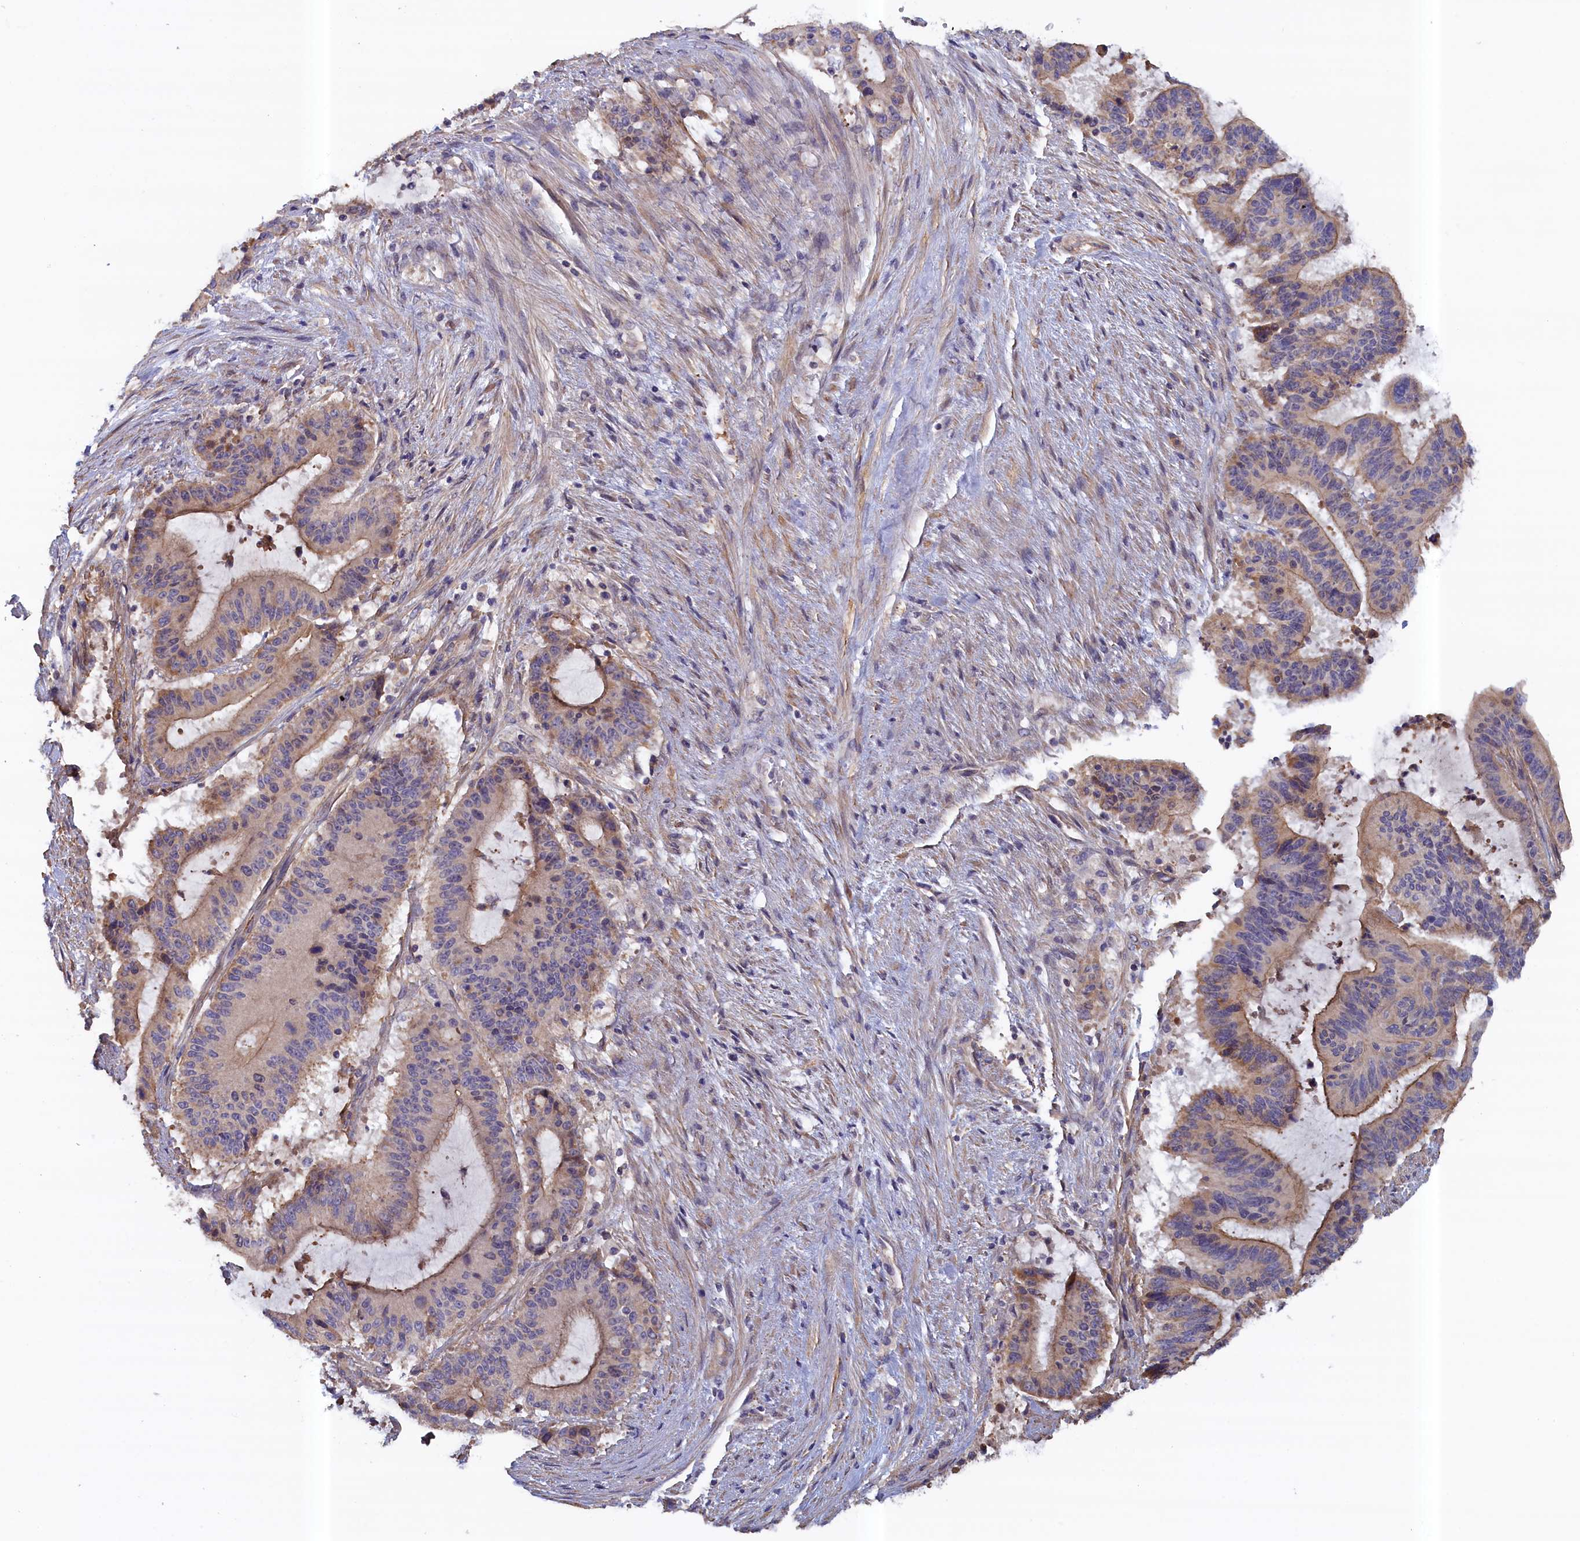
{"staining": {"intensity": "moderate", "quantity": "25%-75%", "location": "cytoplasmic/membranous"}, "tissue": "liver cancer", "cell_type": "Tumor cells", "image_type": "cancer", "snomed": [{"axis": "morphology", "description": "Normal tissue, NOS"}, {"axis": "morphology", "description": "Cholangiocarcinoma"}, {"axis": "topography", "description": "Liver"}, {"axis": "topography", "description": "Peripheral nerve tissue"}], "caption": "Tumor cells exhibit medium levels of moderate cytoplasmic/membranous expression in about 25%-75% of cells in human cholangiocarcinoma (liver). (DAB (3,3'-diaminobenzidine) = brown stain, brightfield microscopy at high magnification).", "gene": "ANKRD2", "patient": {"sex": "female", "age": 73}}